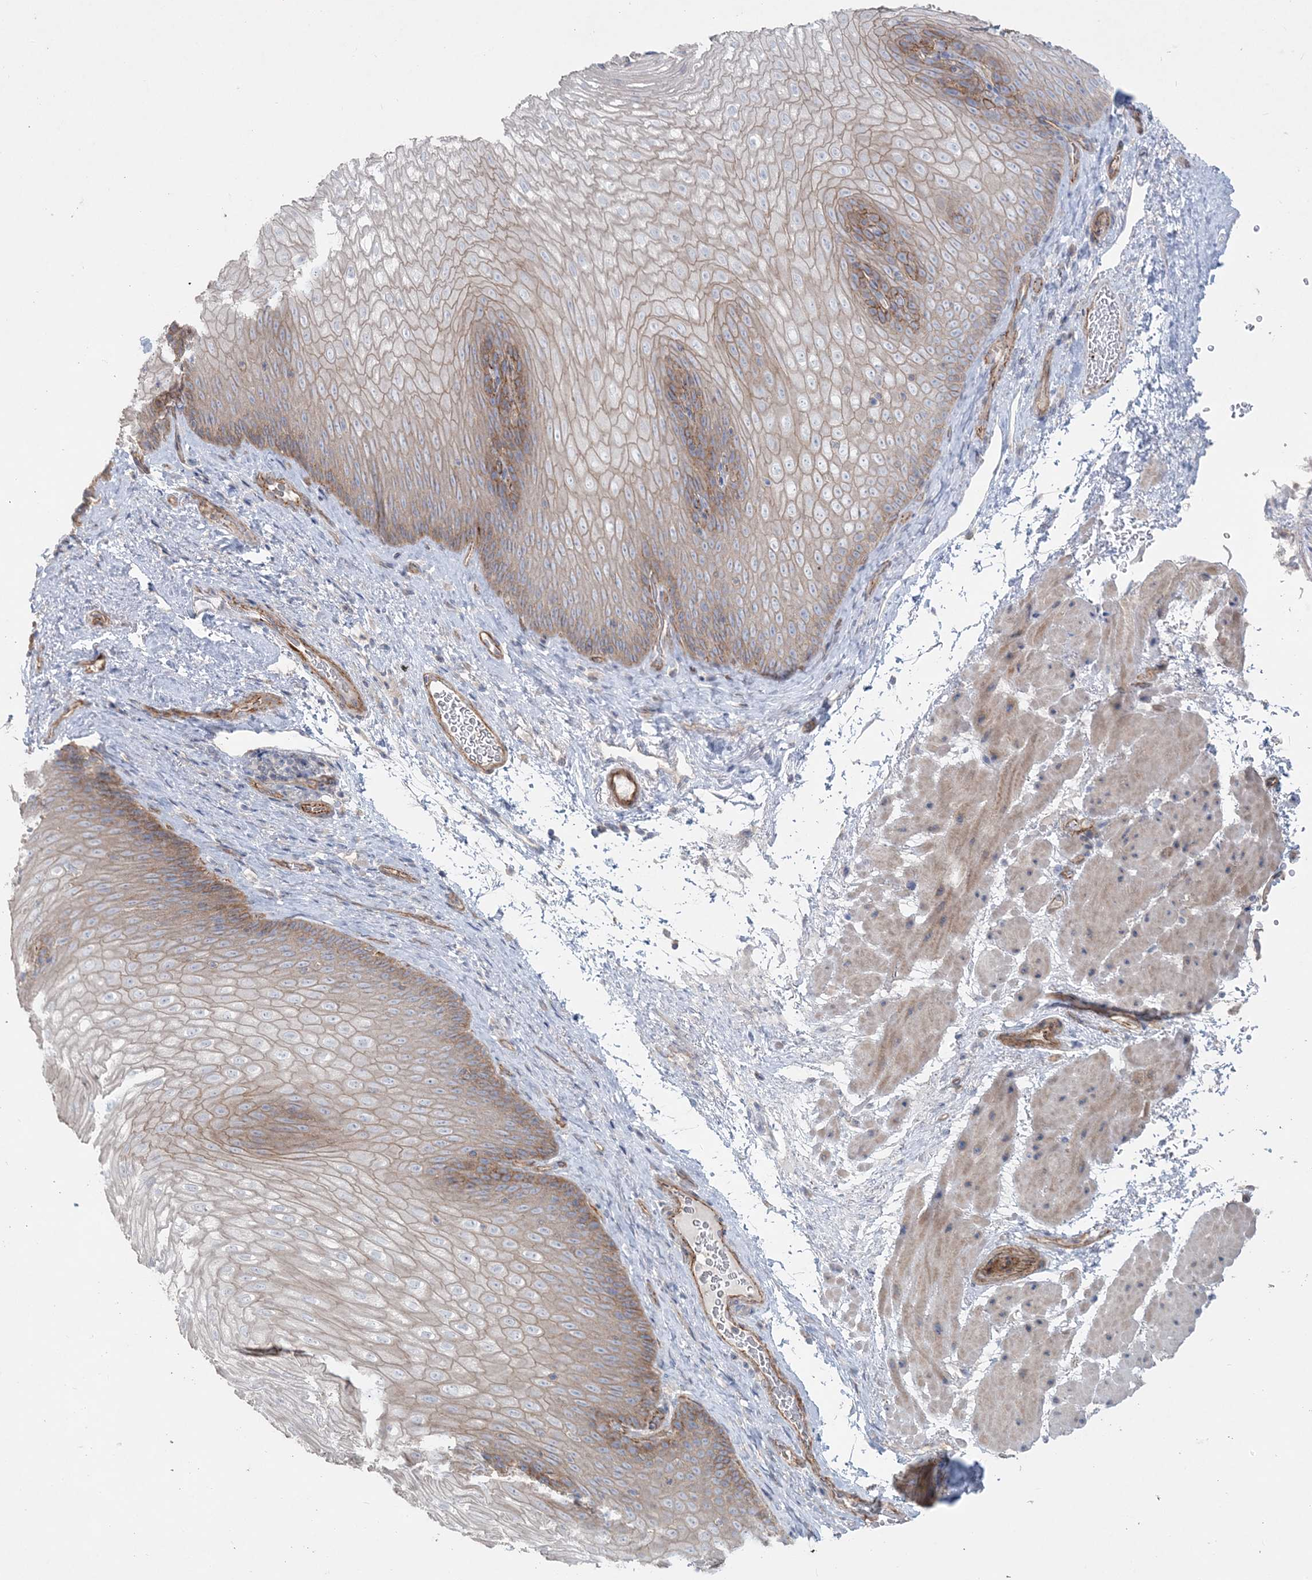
{"staining": {"intensity": "moderate", "quantity": "25%-75%", "location": "cytoplasmic/membranous"}, "tissue": "esophagus", "cell_type": "Squamous epithelial cells", "image_type": "normal", "snomed": [{"axis": "morphology", "description": "Normal tissue, NOS"}, {"axis": "topography", "description": "Esophagus"}], "caption": "This is a micrograph of immunohistochemistry (IHC) staining of unremarkable esophagus, which shows moderate staining in the cytoplasmic/membranous of squamous epithelial cells.", "gene": "PIGC", "patient": {"sex": "female", "age": 66}}